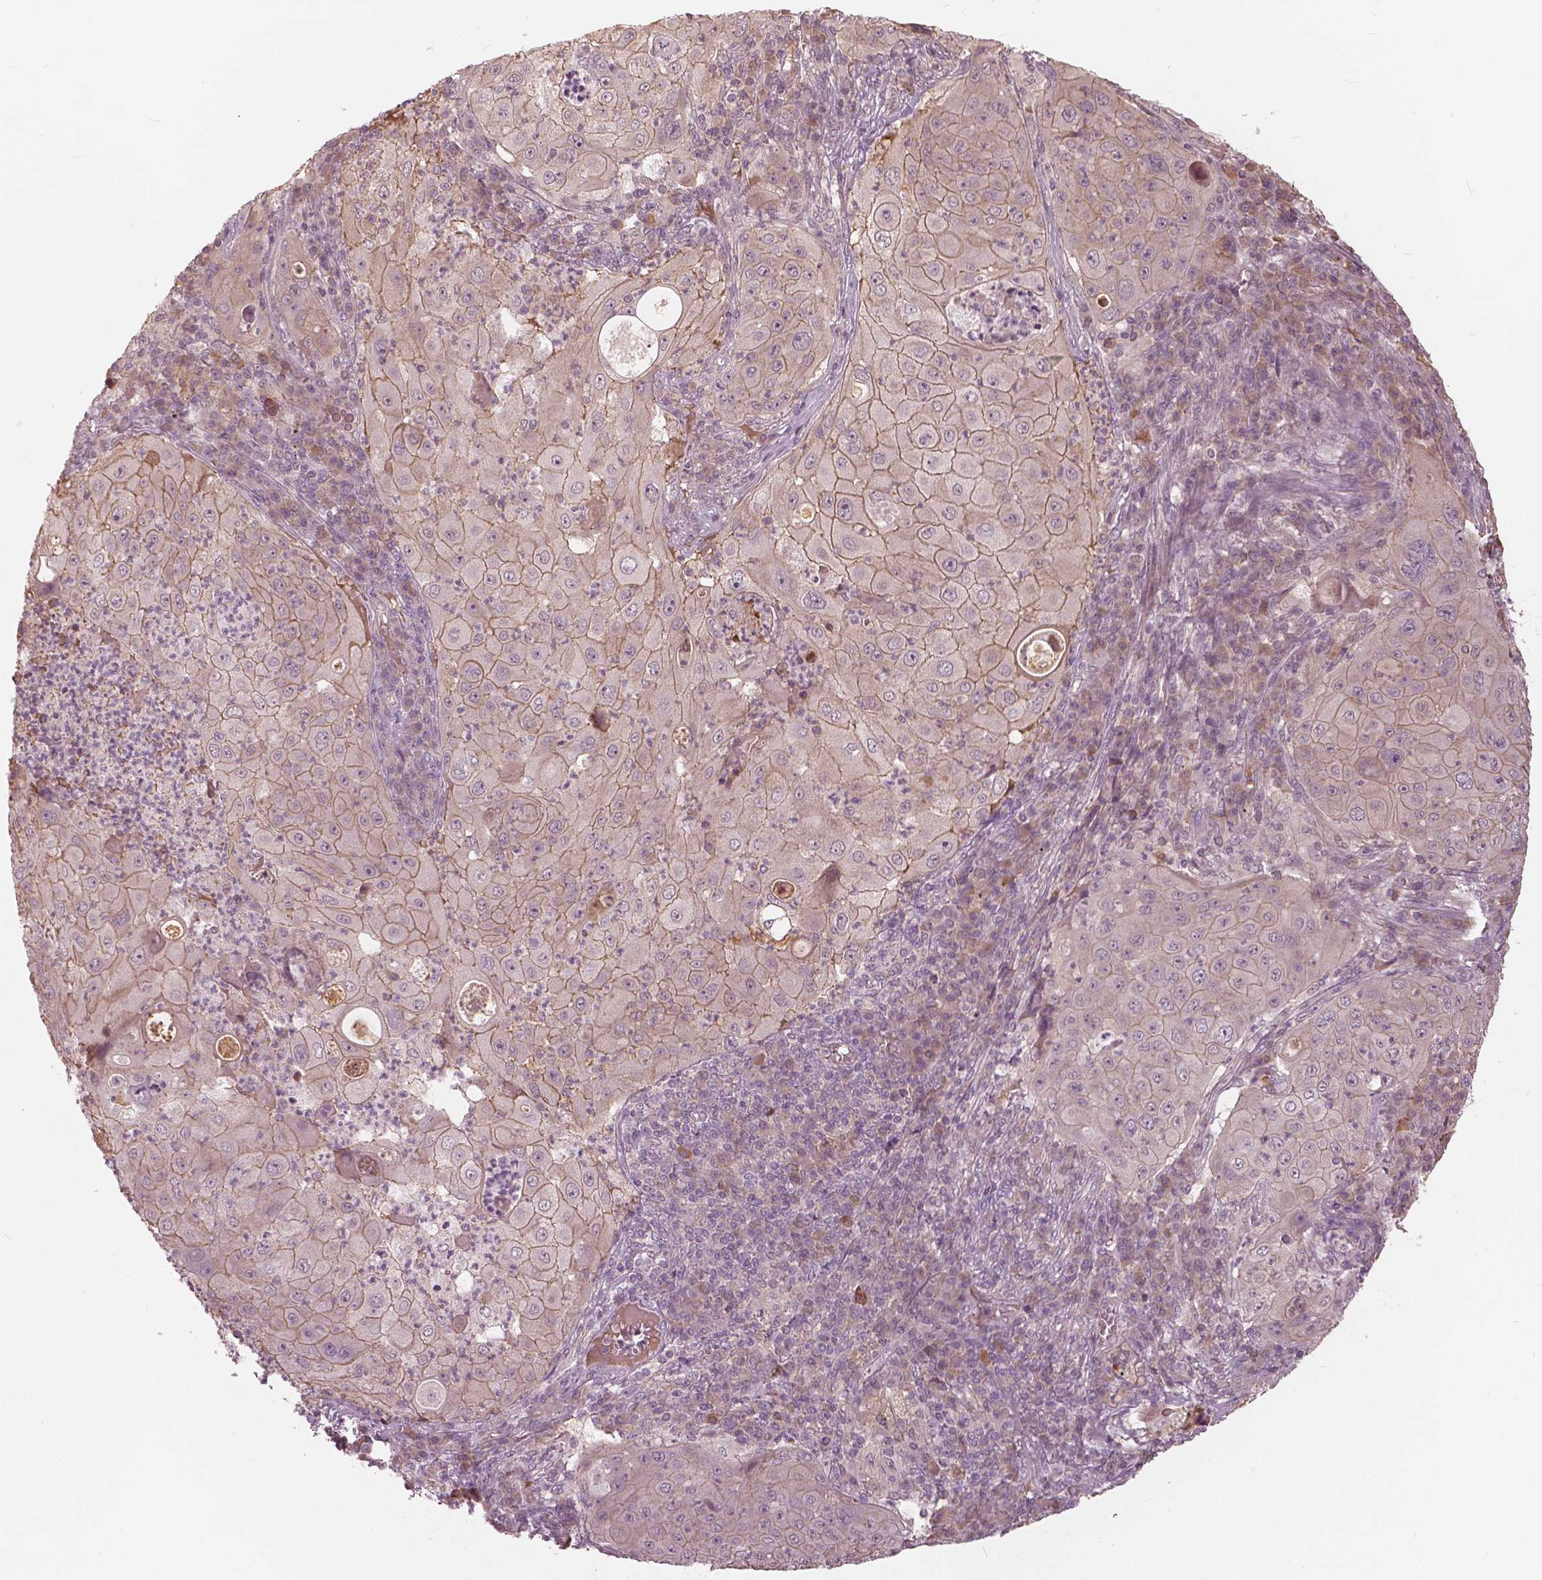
{"staining": {"intensity": "weak", "quantity": "25%-75%", "location": "cytoplasmic/membranous"}, "tissue": "lung cancer", "cell_type": "Tumor cells", "image_type": "cancer", "snomed": [{"axis": "morphology", "description": "Squamous cell carcinoma, NOS"}, {"axis": "topography", "description": "Lung"}], "caption": "IHC histopathology image of neoplastic tissue: human lung cancer (squamous cell carcinoma) stained using IHC demonstrates low levels of weak protein expression localized specifically in the cytoplasmic/membranous of tumor cells, appearing as a cytoplasmic/membranous brown color.", "gene": "ANGPTL4", "patient": {"sex": "female", "age": 59}}